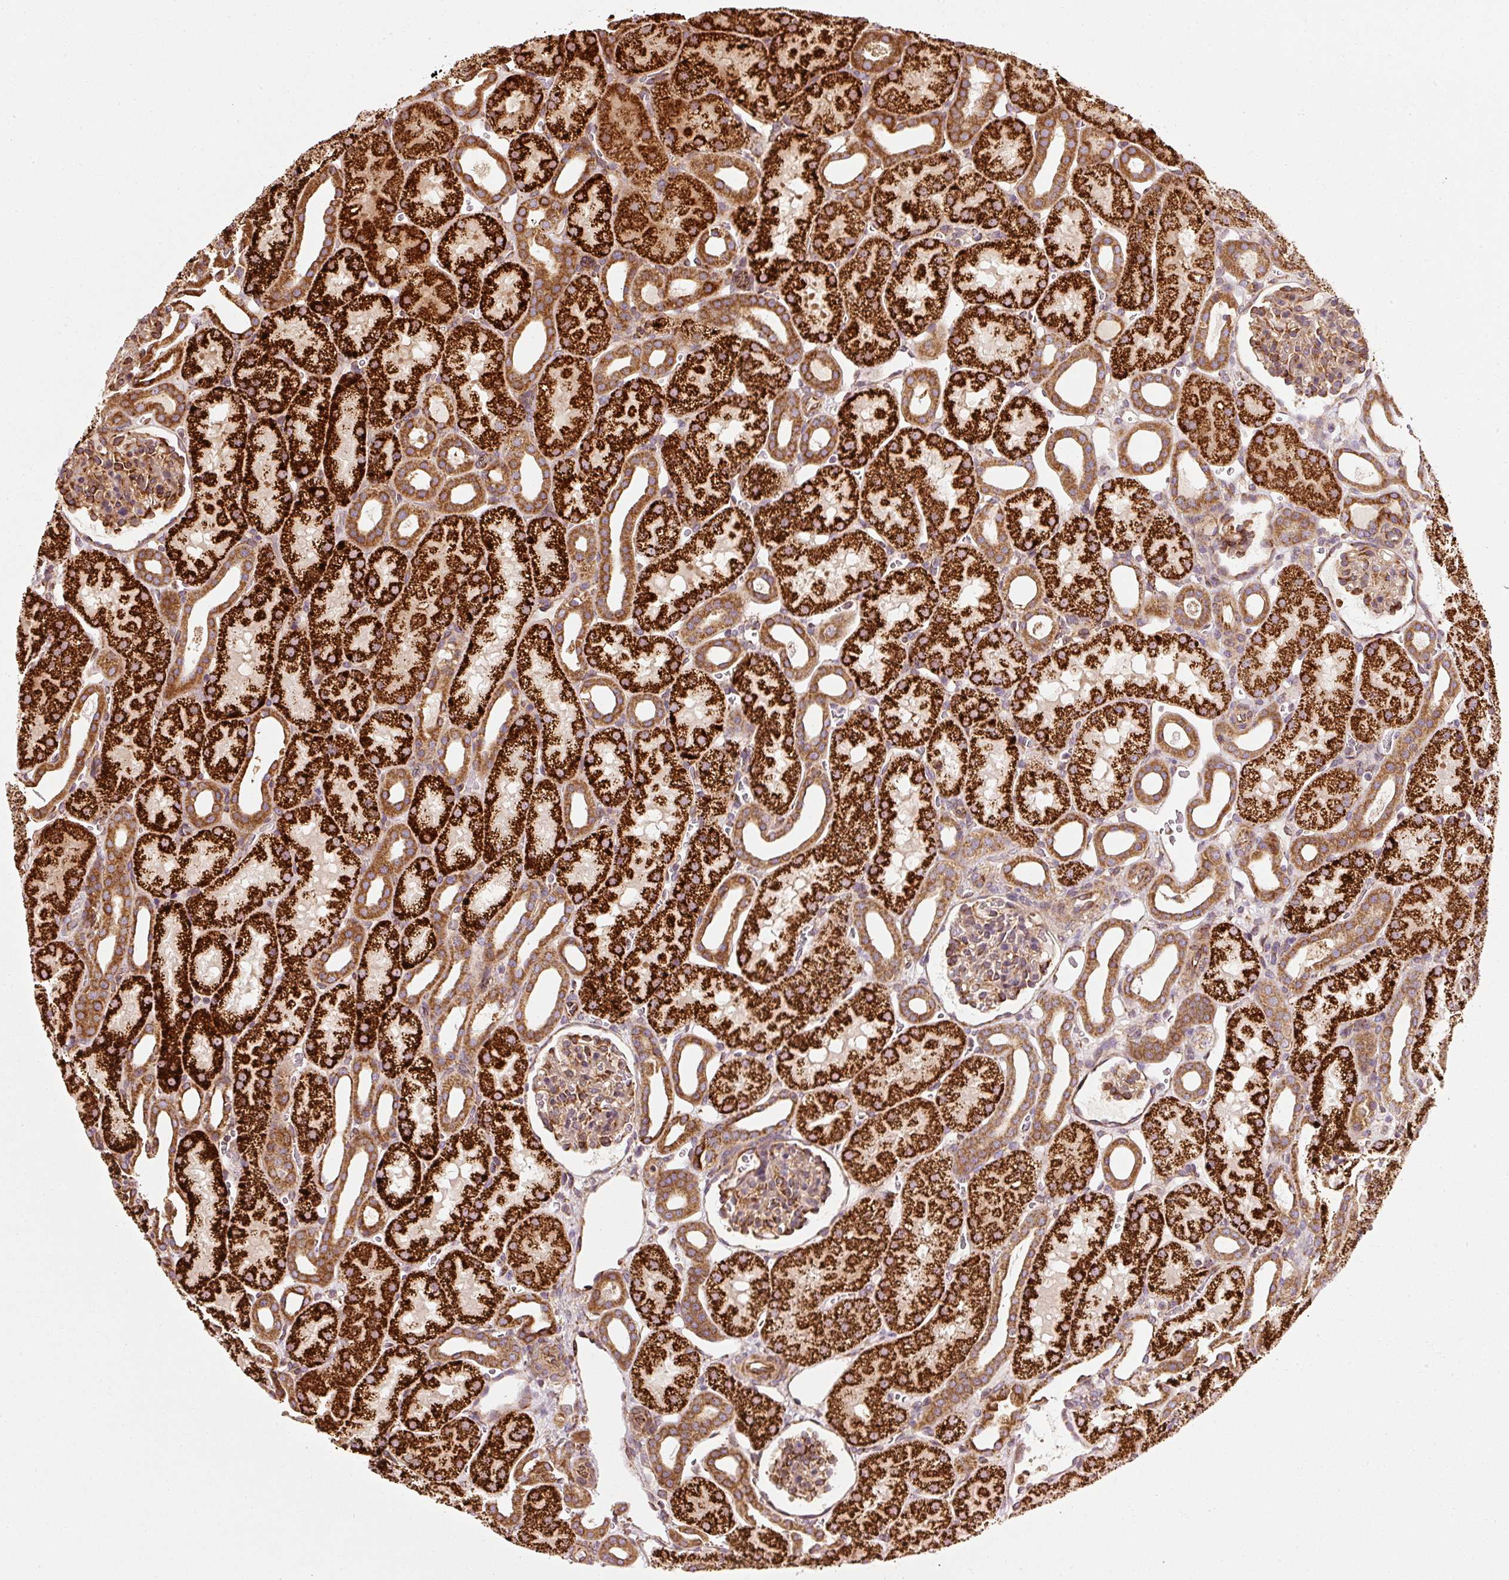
{"staining": {"intensity": "strong", "quantity": "25%-75%", "location": "cytoplasmic/membranous"}, "tissue": "kidney", "cell_type": "Cells in glomeruli", "image_type": "normal", "snomed": [{"axis": "morphology", "description": "Normal tissue, NOS"}, {"axis": "topography", "description": "Kidney"}], "caption": "This micrograph shows unremarkable kidney stained with immunohistochemistry to label a protein in brown. The cytoplasmic/membranous of cells in glomeruli show strong positivity for the protein. Nuclei are counter-stained blue.", "gene": "ISCU", "patient": {"sex": "male", "age": 2}}